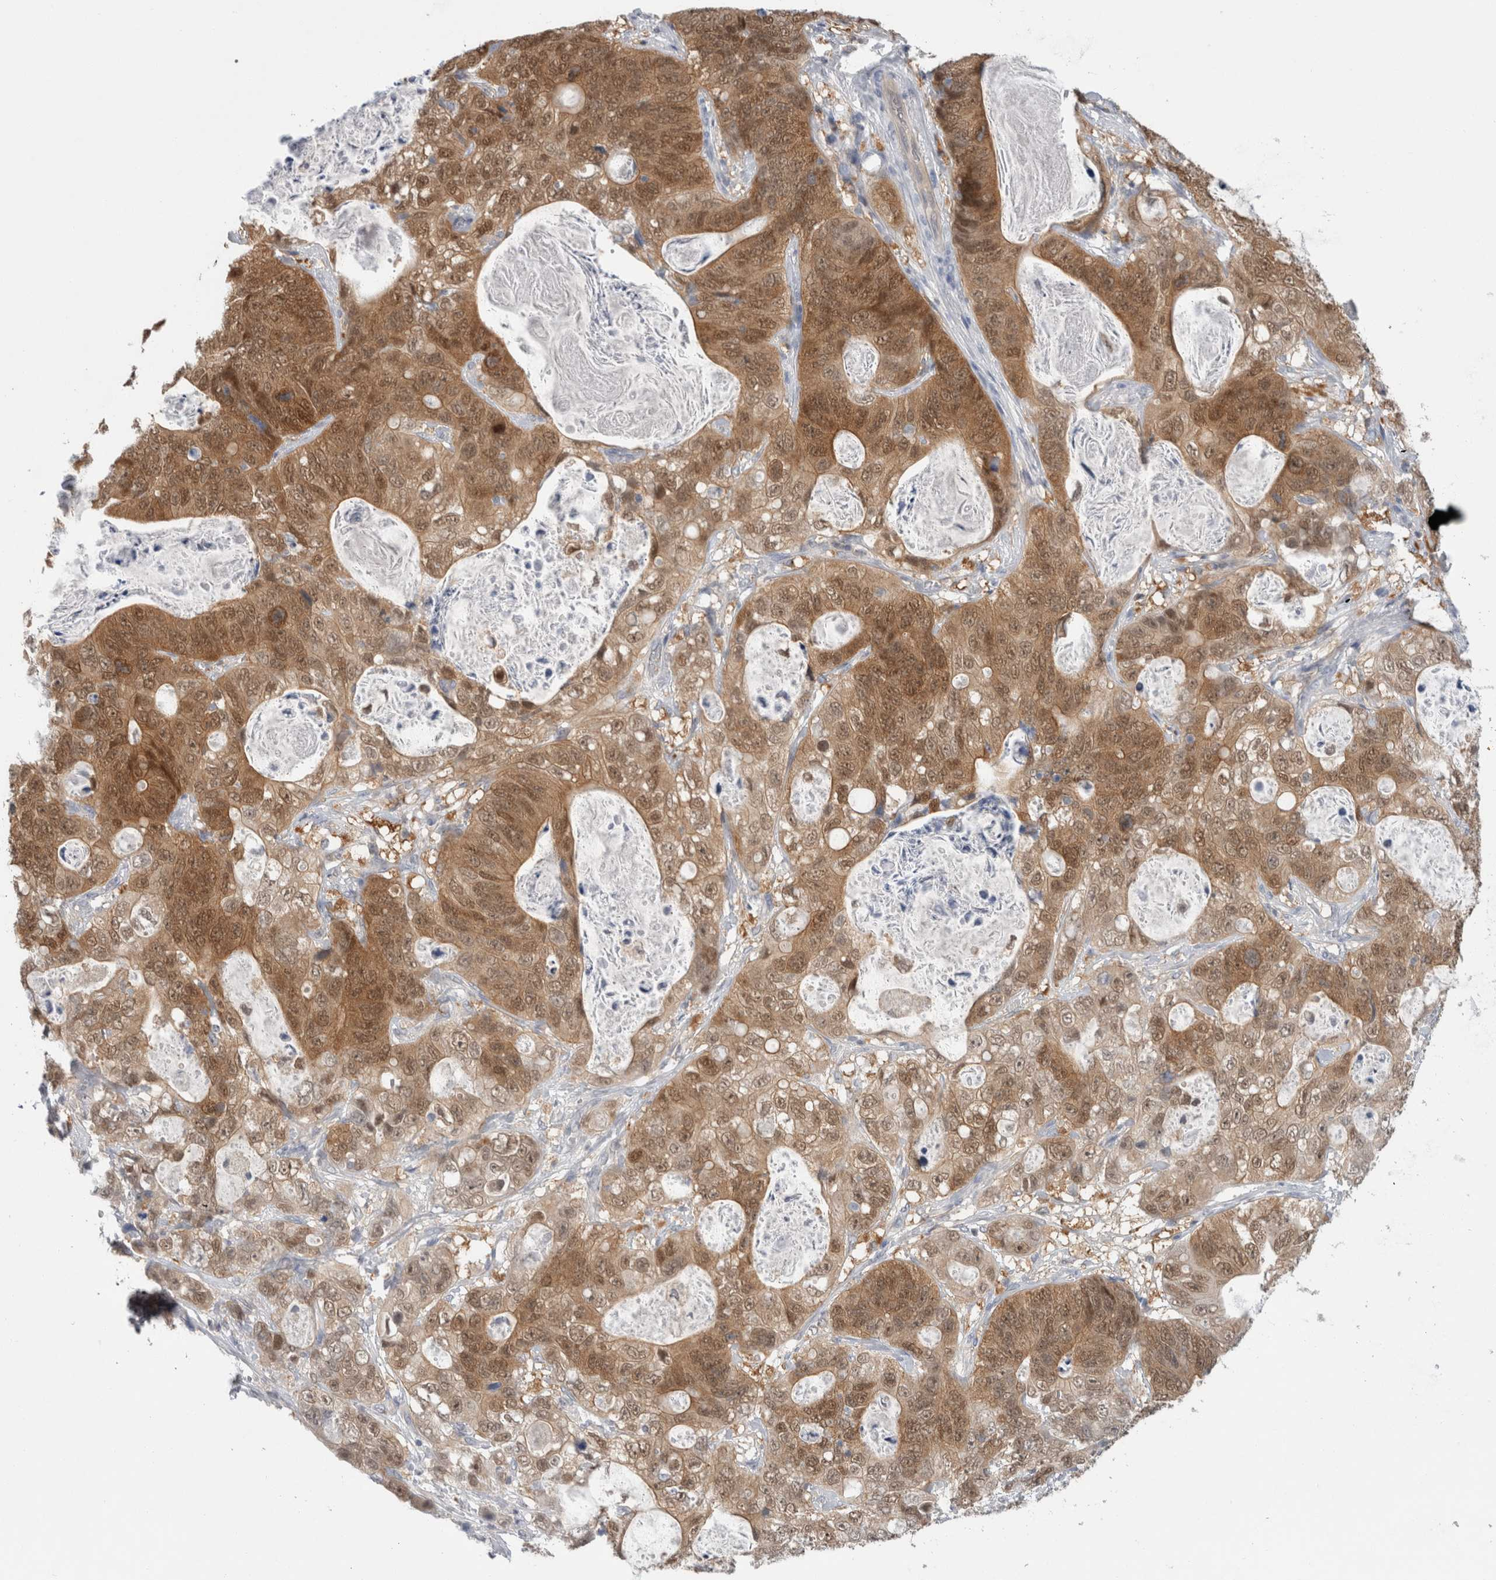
{"staining": {"intensity": "moderate", "quantity": ">75%", "location": "cytoplasmic/membranous,nuclear"}, "tissue": "stomach cancer", "cell_type": "Tumor cells", "image_type": "cancer", "snomed": [{"axis": "morphology", "description": "Normal tissue, NOS"}, {"axis": "morphology", "description": "Adenocarcinoma, NOS"}, {"axis": "topography", "description": "Stomach"}], "caption": "Immunohistochemical staining of adenocarcinoma (stomach) reveals medium levels of moderate cytoplasmic/membranous and nuclear positivity in about >75% of tumor cells.", "gene": "CASP6", "patient": {"sex": "female", "age": 89}}